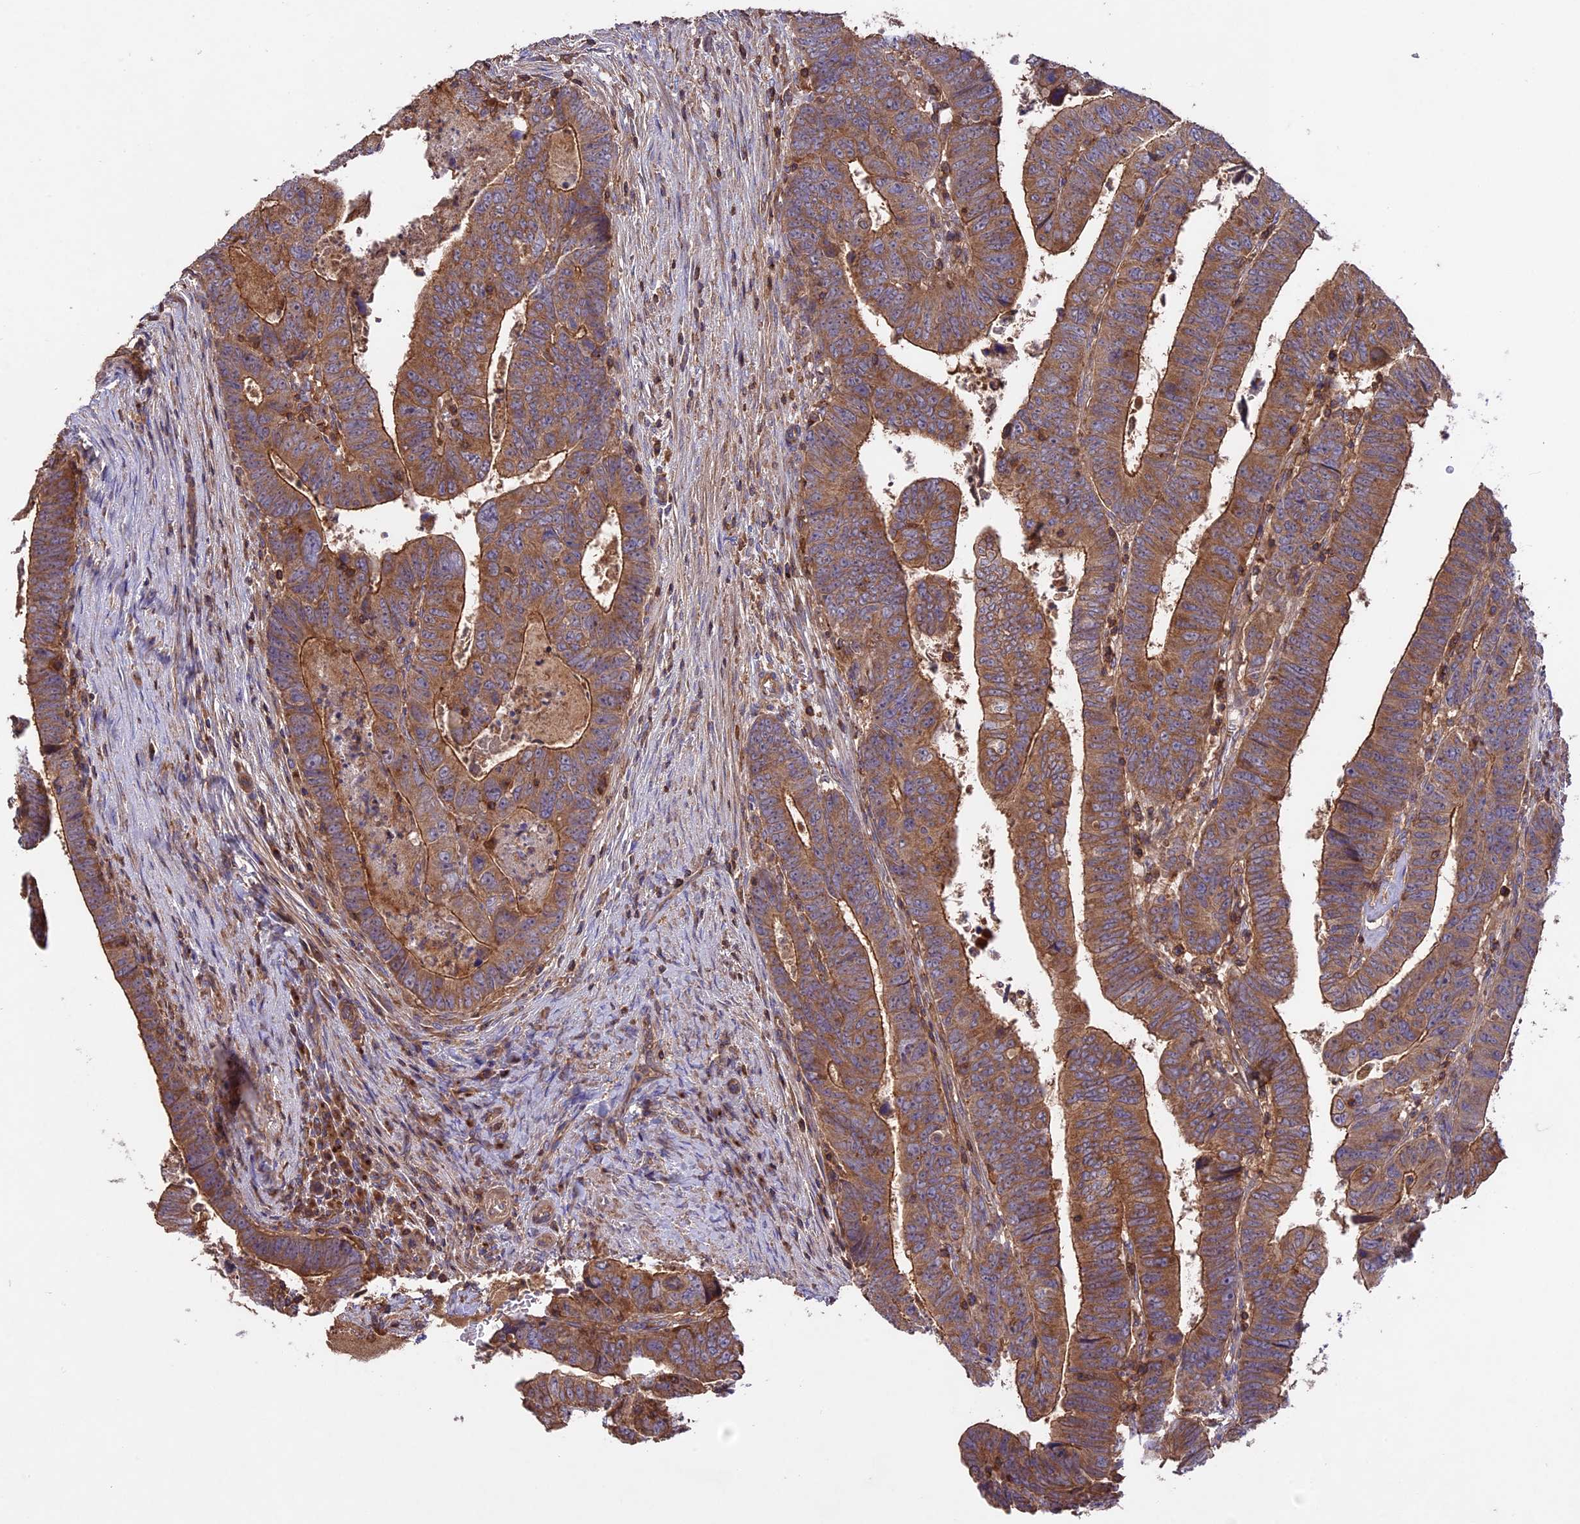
{"staining": {"intensity": "moderate", "quantity": ">75%", "location": "cytoplasmic/membranous"}, "tissue": "colorectal cancer", "cell_type": "Tumor cells", "image_type": "cancer", "snomed": [{"axis": "morphology", "description": "Normal tissue, NOS"}, {"axis": "morphology", "description": "Adenocarcinoma, NOS"}, {"axis": "topography", "description": "Rectum"}], "caption": "The photomicrograph exhibits immunohistochemical staining of colorectal cancer. There is moderate cytoplasmic/membranous staining is seen in about >75% of tumor cells. The staining was performed using DAB, with brown indicating positive protein expression. Nuclei are stained blue with hematoxylin.", "gene": "NUDT8", "patient": {"sex": "female", "age": 65}}